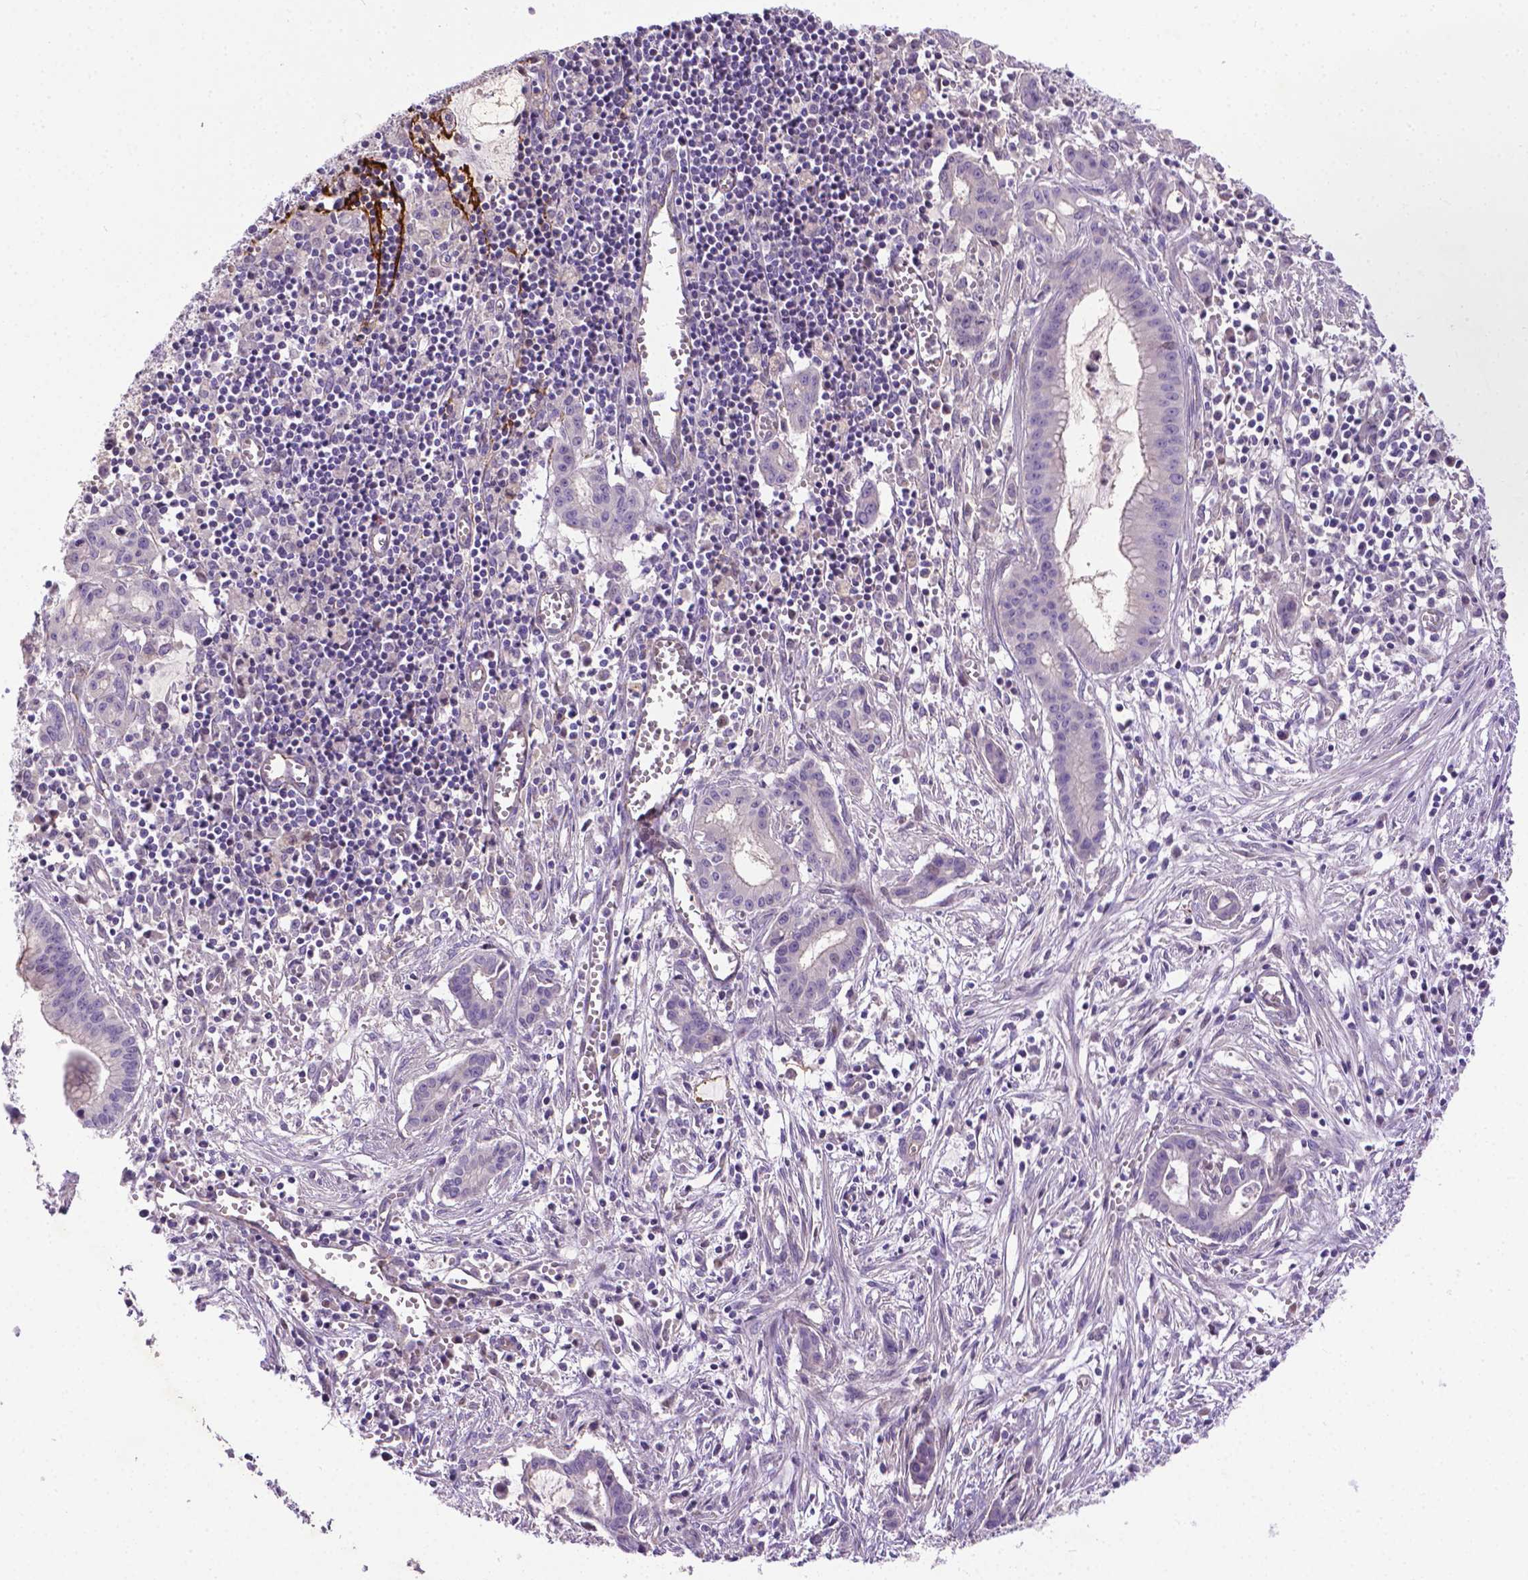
{"staining": {"intensity": "negative", "quantity": "none", "location": "none"}, "tissue": "pancreatic cancer", "cell_type": "Tumor cells", "image_type": "cancer", "snomed": [{"axis": "morphology", "description": "Adenocarcinoma, NOS"}, {"axis": "topography", "description": "Pancreas"}], "caption": "Immunohistochemical staining of human pancreatic cancer exhibits no significant expression in tumor cells. (Stains: DAB (3,3'-diaminobenzidine) immunohistochemistry with hematoxylin counter stain, Microscopy: brightfield microscopy at high magnification).", "gene": "CCER2", "patient": {"sex": "male", "age": 48}}